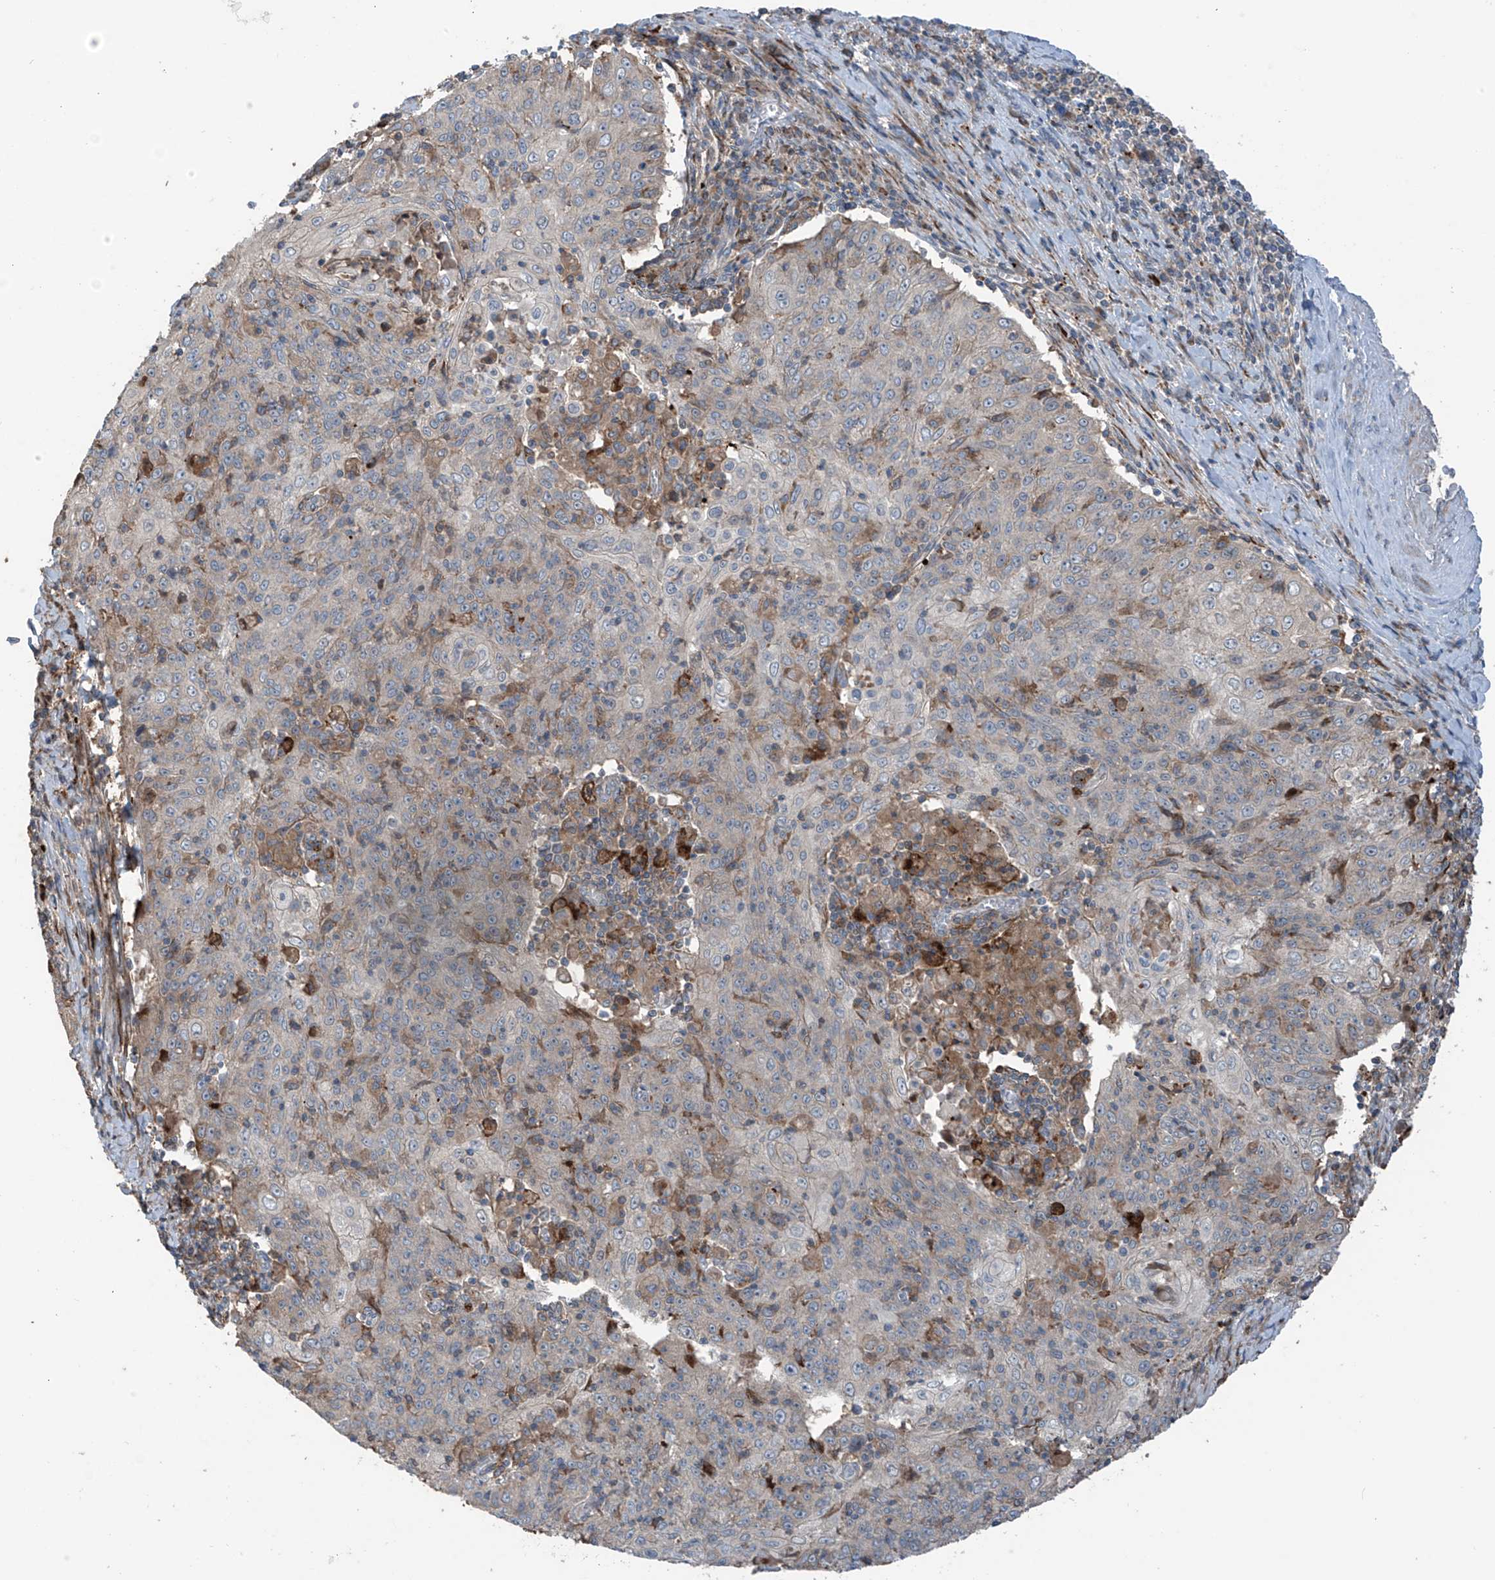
{"staining": {"intensity": "negative", "quantity": "none", "location": "none"}, "tissue": "cervical cancer", "cell_type": "Tumor cells", "image_type": "cancer", "snomed": [{"axis": "morphology", "description": "Squamous cell carcinoma, NOS"}, {"axis": "topography", "description": "Cervix"}], "caption": "Tumor cells are negative for brown protein staining in squamous cell carcinoma (cervical).", "gene": "SAMD3", "patient": {"sex": "female", "age": 48}}